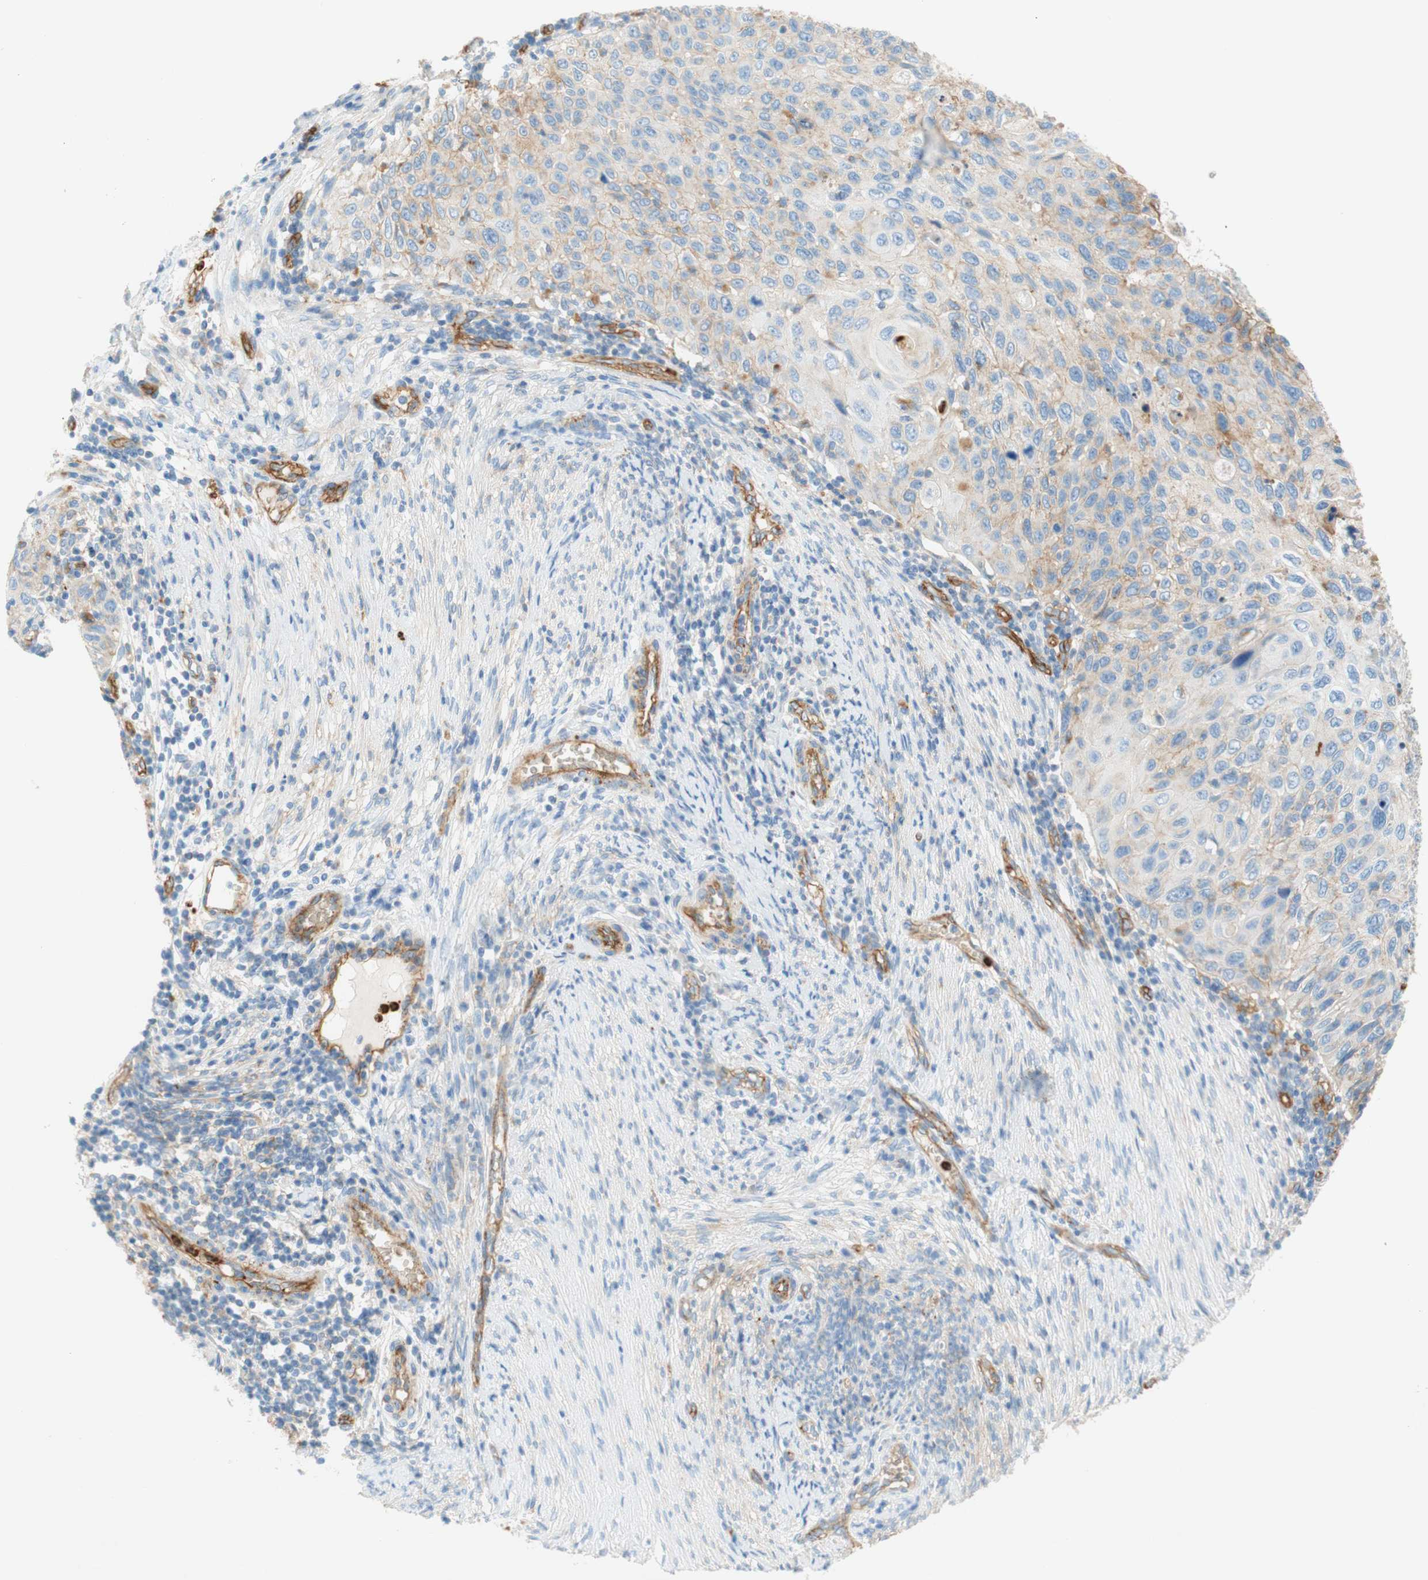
{"staining": {"intensity": "weak", "quantity": "25%-75%", "location": "cytoplasmic/membranous"}, "tissue": "cervical cancer", "cell_type": "Tumor cells", "image_type": "cancer", "snomed": [{"axis": "morphology", "description": "Squamous cell carcinoma, NOS"}, {"axis": "topography", "description": "Cervix"}], "caption": "Cervical squamous cell carcinoma tissue shows weak cytoplasmic/membranous expression in approximately 25%-75% of tumor cells, visualized by immunohistochemistry.", "gene": "STOM", "patient": {"sex": "female", "age": 70}}